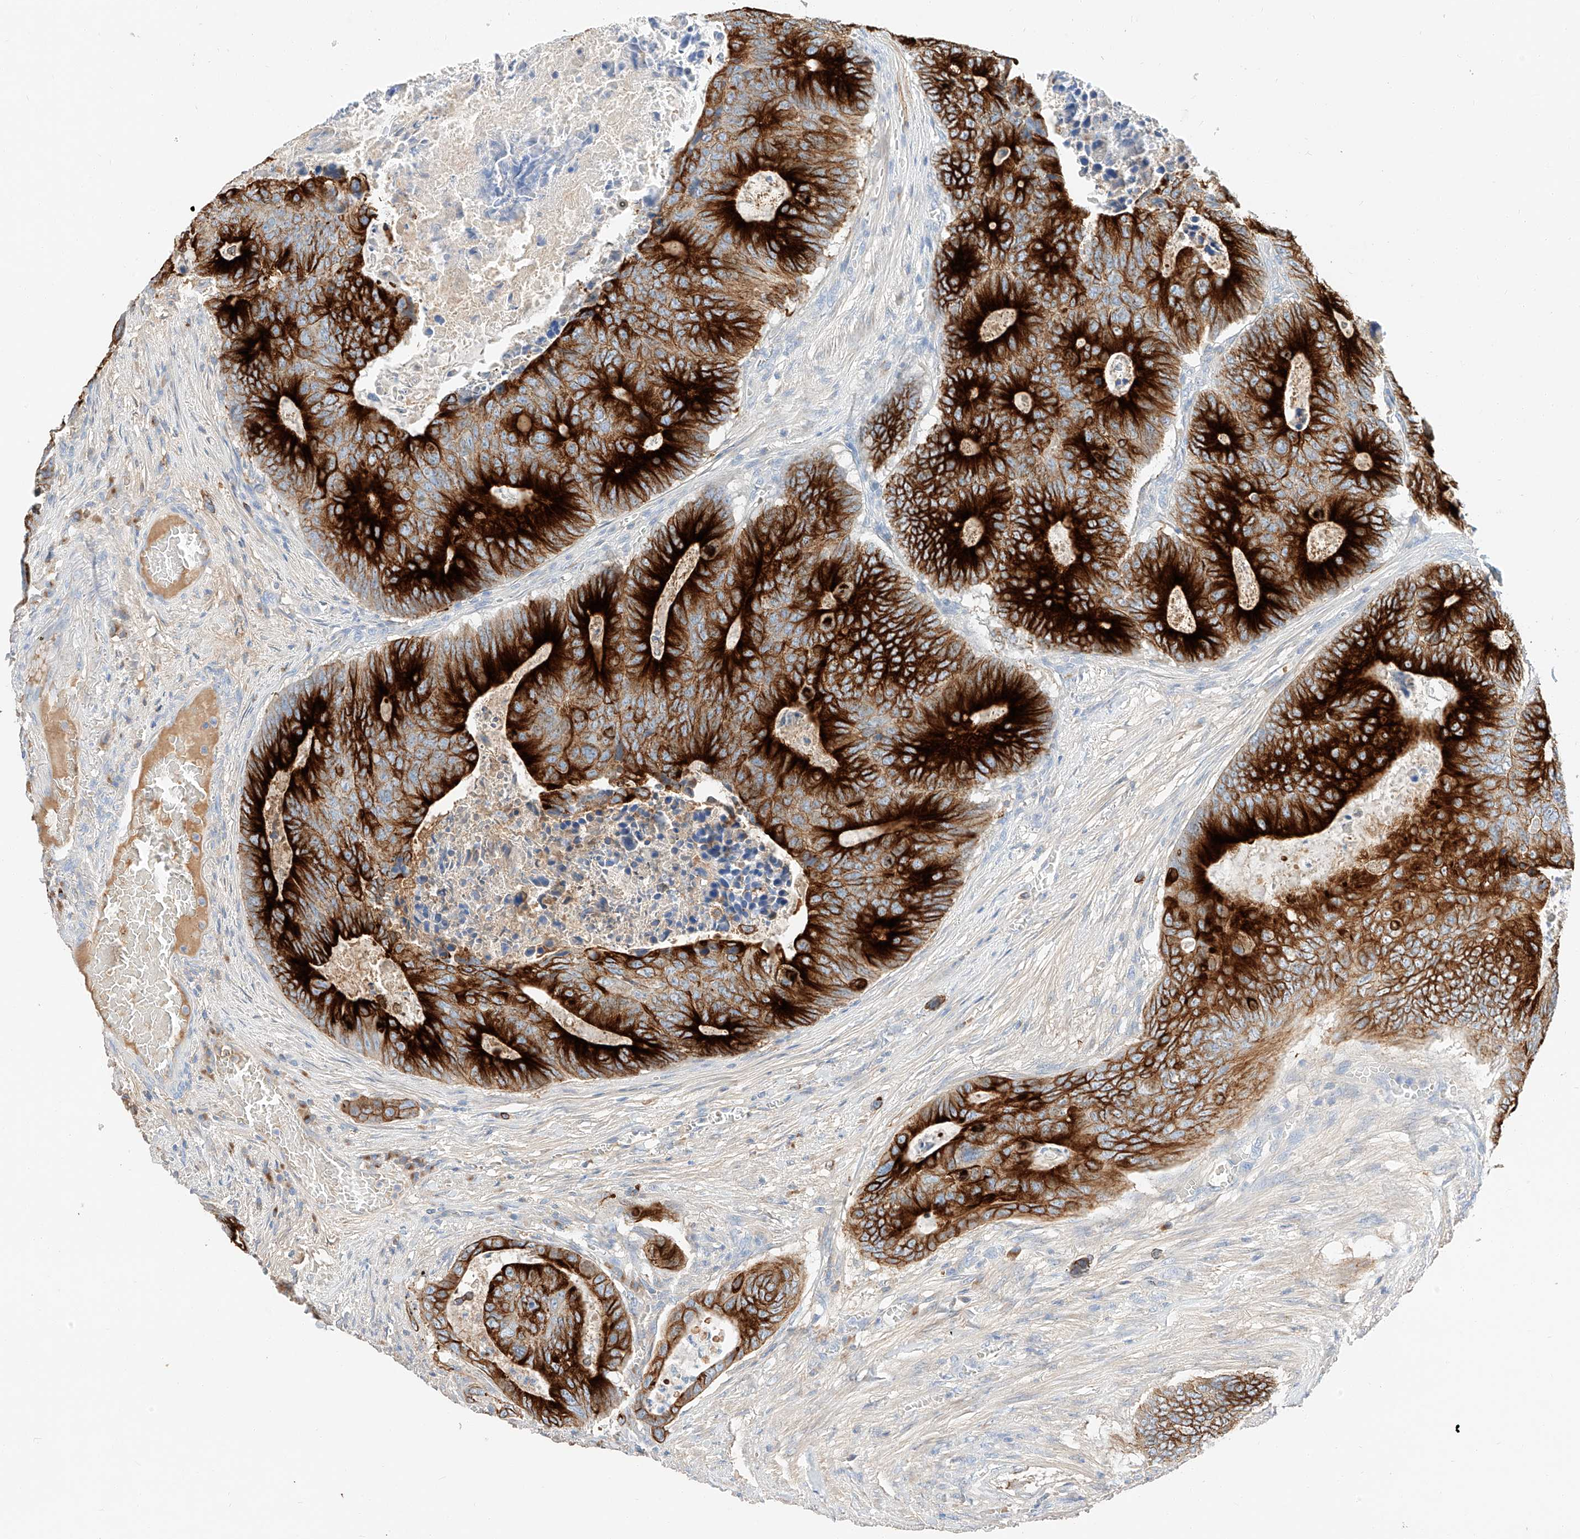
{"staining": {"intensity": "strong", "quantity": ">75%", "location": "cytoplasmic/membranous"}, "tissue": "colorectal cancer", "cell_type": "Tumor cells", "image_type": "cancer", "snomed": [{"axis": "morphology", "description": "Adenocarcinoma, NOS"}, {"axis": "topography", "description": "Colon"}], "caption": "A brown stain highlights strong cytoplasmic/membranous expression of a protein in human adenocarcinoma (colorectal) tumor cells.", "gene": "MAP7", "patient": {"sex": "male", "age": 87}}